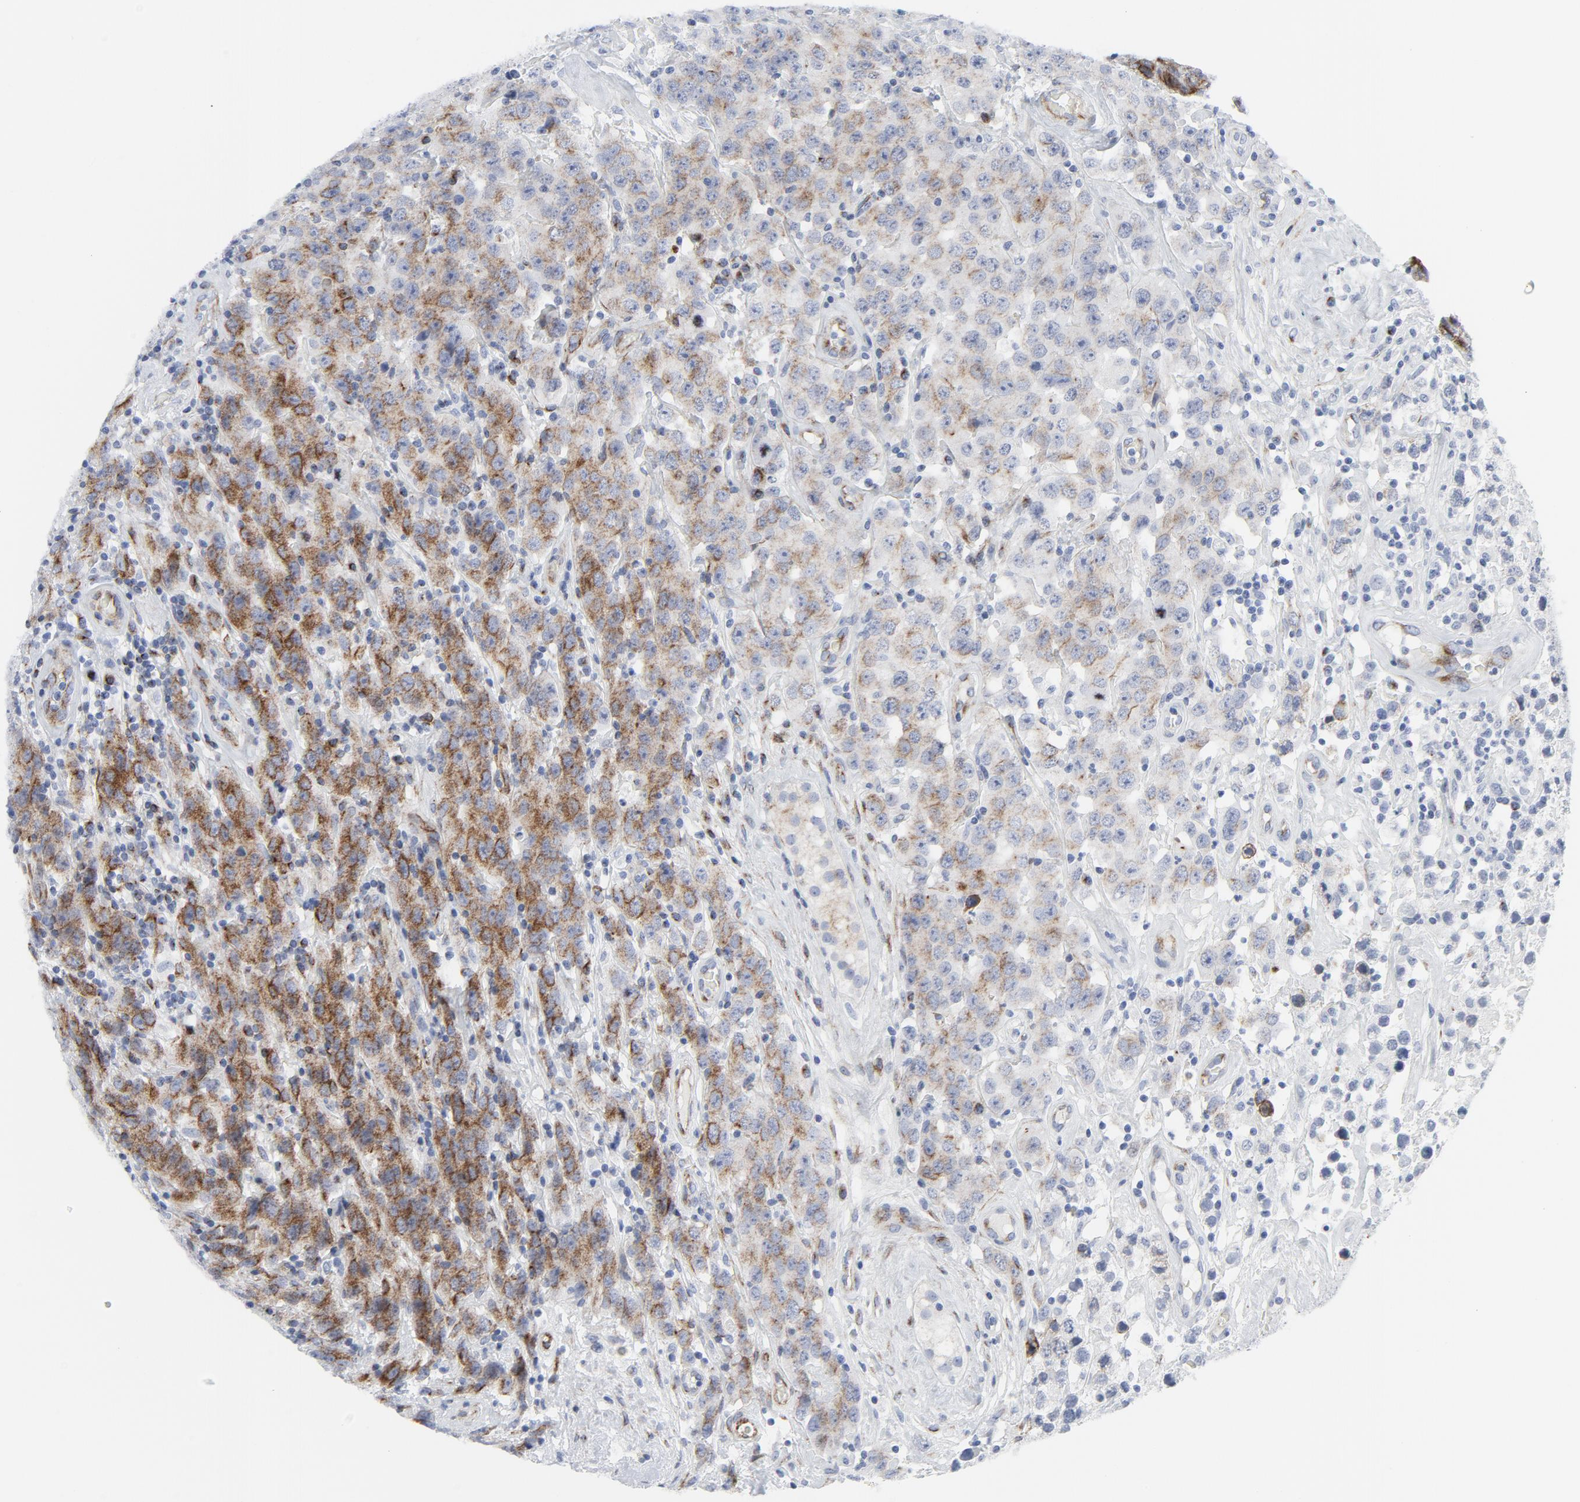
{"staining": {"intensity": "moderate", "quantity": "25%-75%", "location": "cytoplasmic/membranous"}, "tissue": "testis cancer", "cell_type": "Tumor cells", "image_type": "cancer", "snomed": [{"axis": "morphology", "description": "Seminoma, NOS"}, {"axis": "topography", "description": "Testis"}], "caption": "Testis cancer (seminoma) tissue displays moderate cytoplasmic/membranous expression in about 25%-75% of tumor cells (Stains: DAB in brown, nuclei in blue, Microscopy: brightfield microscopy at high magnification).", "gene": "TUBB1", "patient": {"sex": "male", "age": 52}}